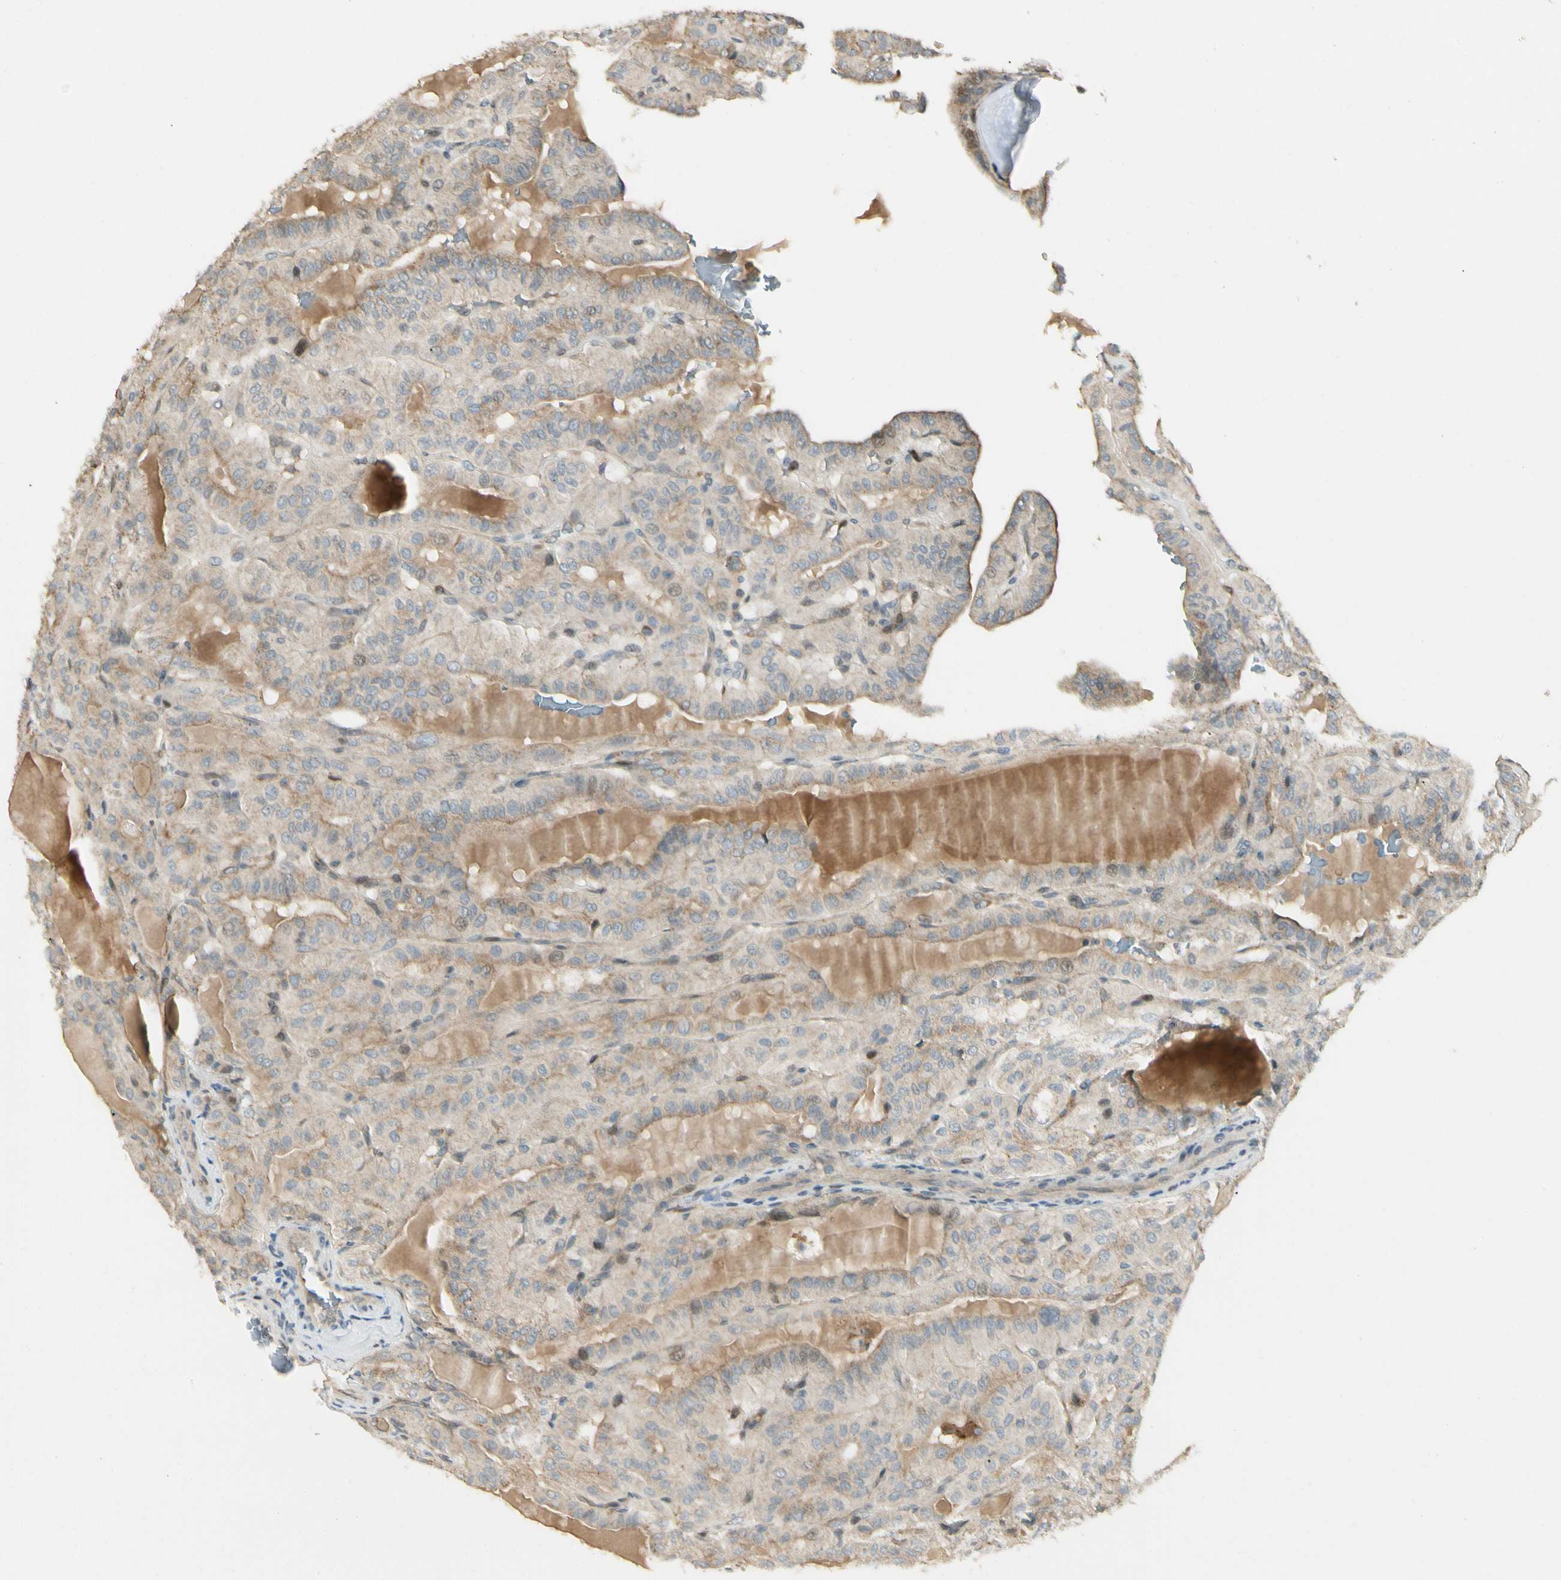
{"staining": {"intensity": "moderate", "quantity": ">75%", "location": "cytoplasmic/membranous"}, "tissue": "thyroid cancer", "cell_type": "Tumor cells", "image_type": "cancer", "snomed": [{"axis": "morphology", "description": "Papillary adenocarcinoma, NOS"}, {"axis": "topography", "description": "Thyroid gland"}], "caption": "Tumor cells reveal medium levels of moderate cytoplasmic/membranous expression in about >75% of cells in human thyroid cancer (papillary adenocarcinoma). Using DAB (brown) and hematoxylin (blue) stains, captured at high magnification using brightfield microscopy.", "gene": "FNDC3B", "patient": {"sex": "male", "age": 77}}